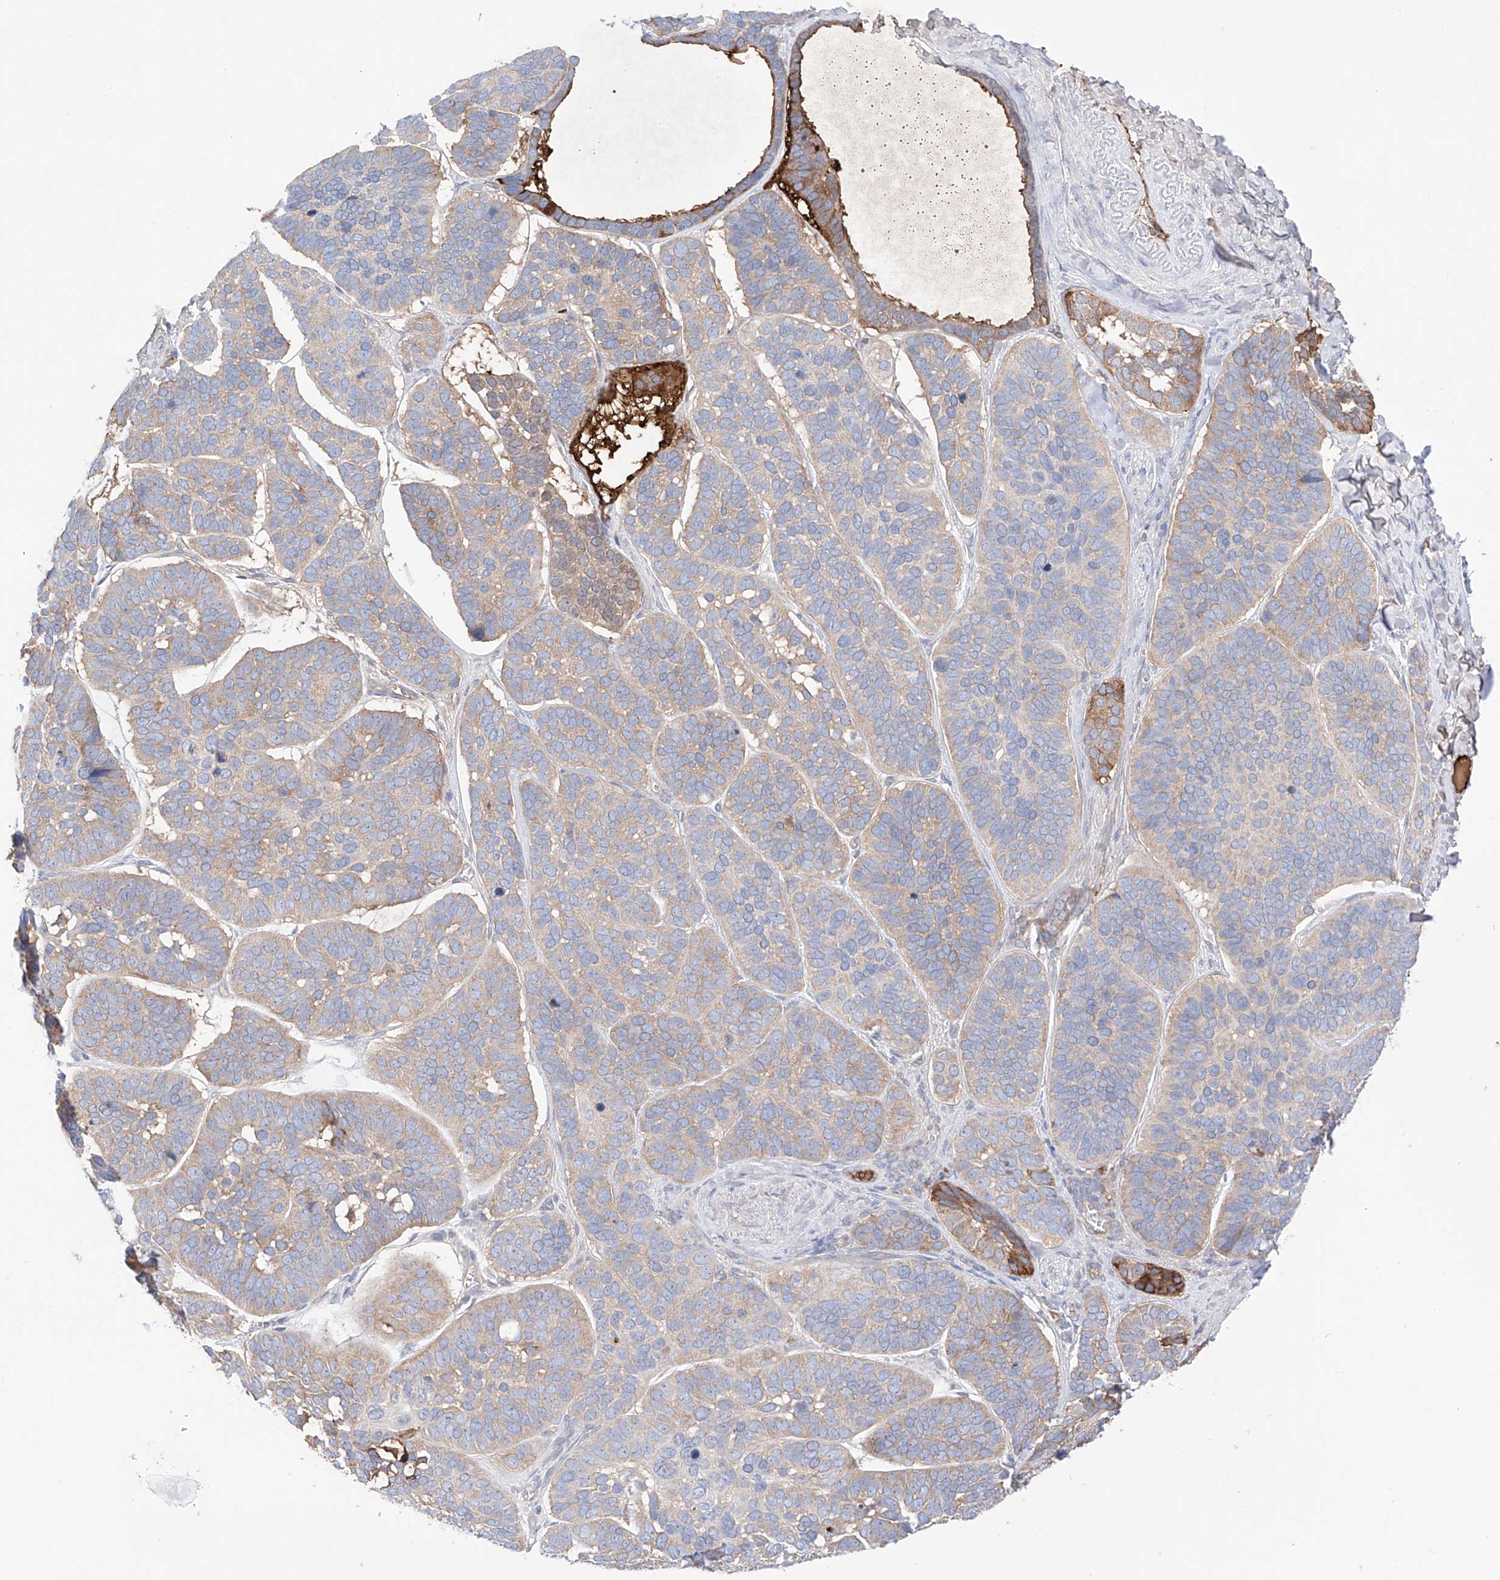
{"staining": {"intensity": "strong", "quantity": "<25%", "location": "cytoplasmic/membranous"}, "tissue": "skin cancer", "cell_type": "Tumor cells", "image_type": "cancer", "snomed": [{"axis": "morphology", "description": "Basal cell carcinoma"}, {"axis": "topography", "description": "Skin"}], "caption": "Immunohistochemistry (IHC) histopathology image of human skin cancer (basal cell carcinoma) stained for a protein (brown), which reveals medium levels of strong cytoplasmic/membranous staining in about <25% of tumor cells.", "gene": "PGGT1B", "patient": {"sex": "male", "age": 62}}